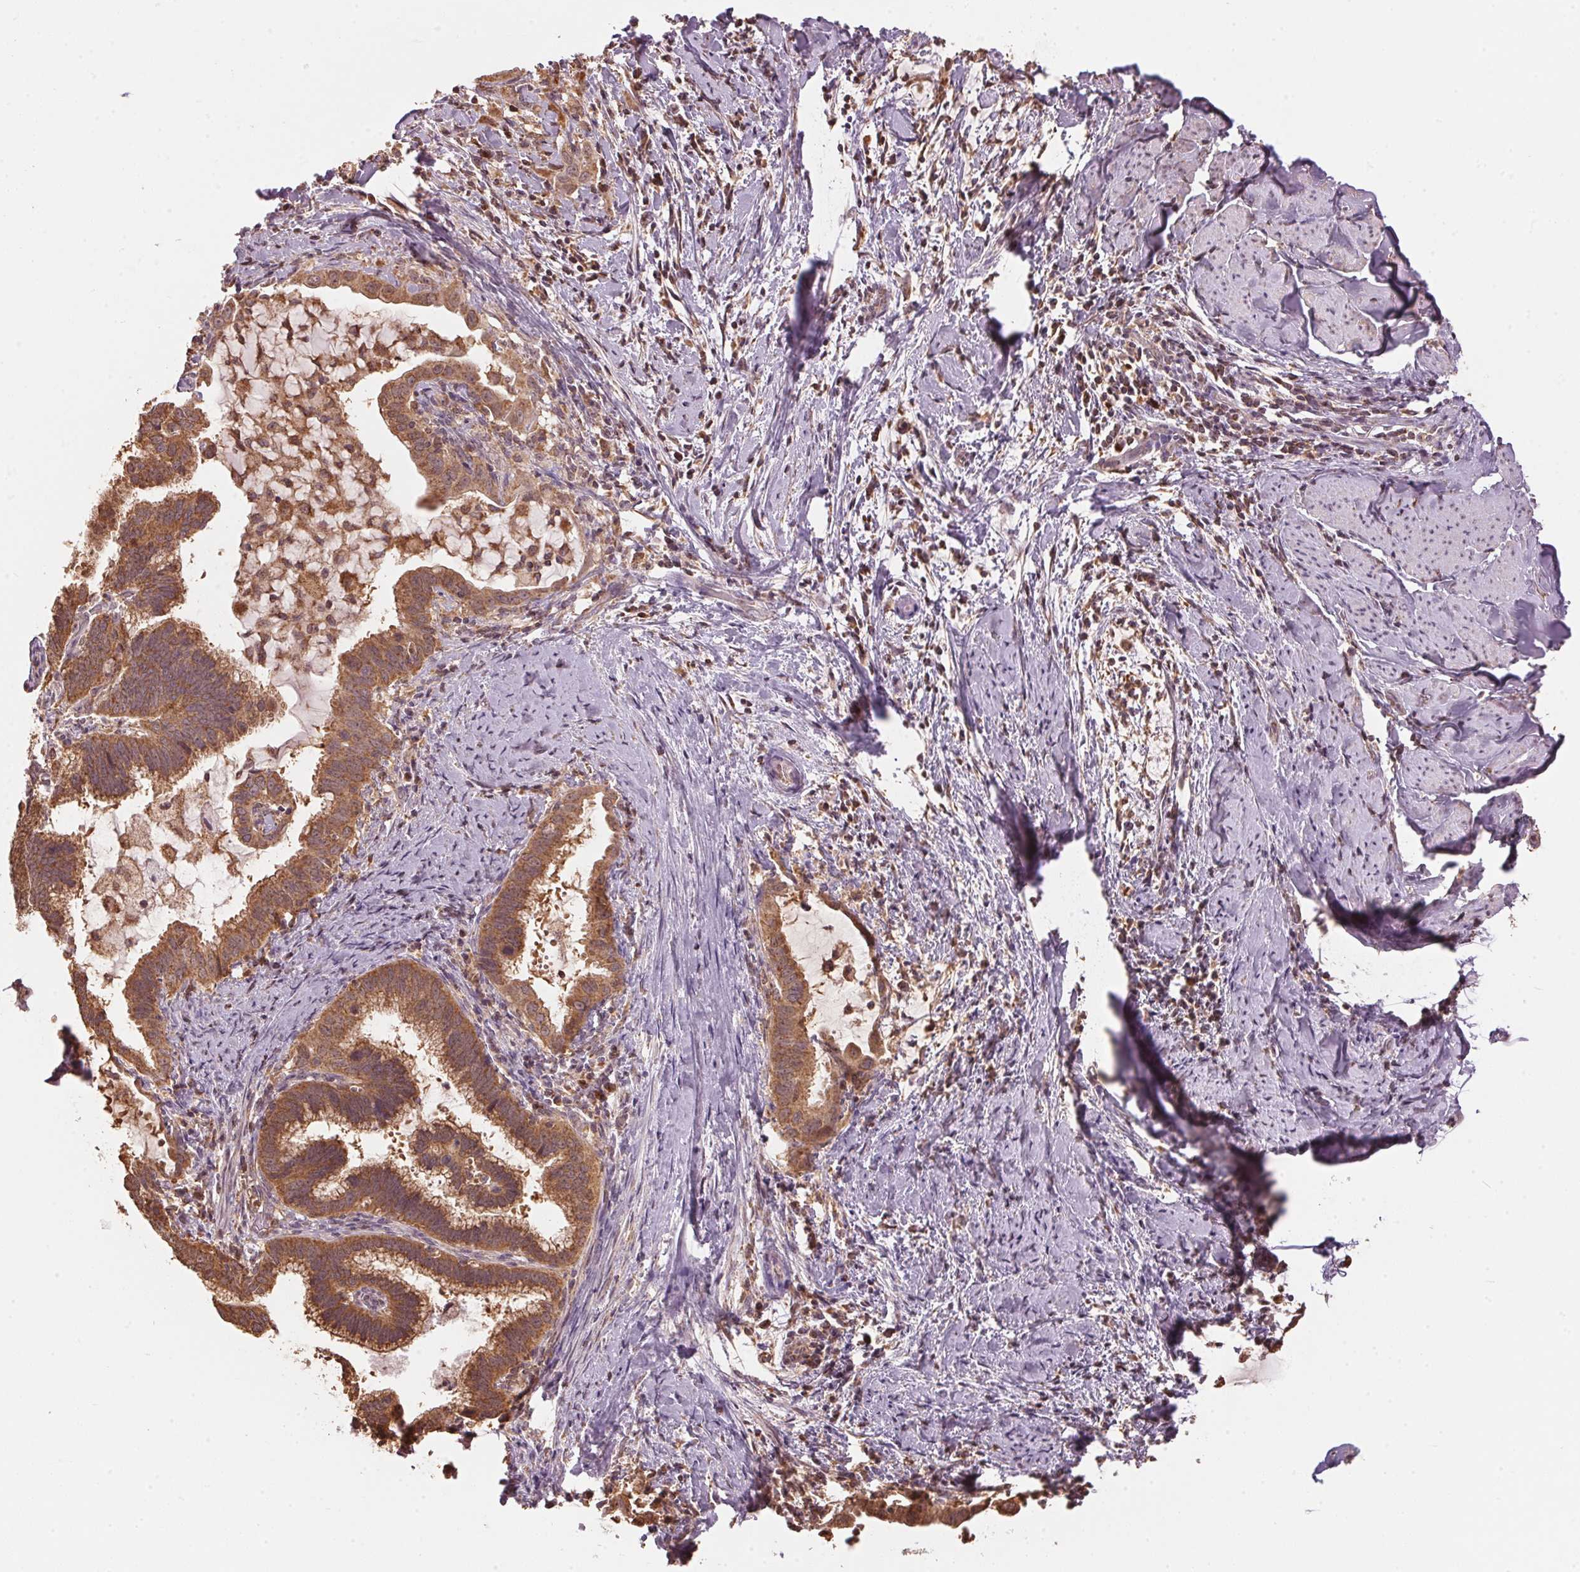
{"staining": {"intensity": "strong", "quantity": ">75%", "location": "cytoplasmic/membranous"}, "tissue": "cervical cancer", "cell_type": "Tumor cells", "image_type": "cancer", "snomed": [{"axis": "morphology", "description": "Adenocarcinoma, NOS"}, {"axis": "topography", "description": "Cervix"}], "caption": "Protein staining of adenocarcinoma (cervical) tissue demonstrates strong cytoplasmic/membranous staining in about >75% of tumor cells. Using DAB (brown) and hematoxylin (blue) stains, captured at high magnification using brightfield microscopy.", "gene": "ARHGAP6", "patient": {"sex": "female", "age": 61}}